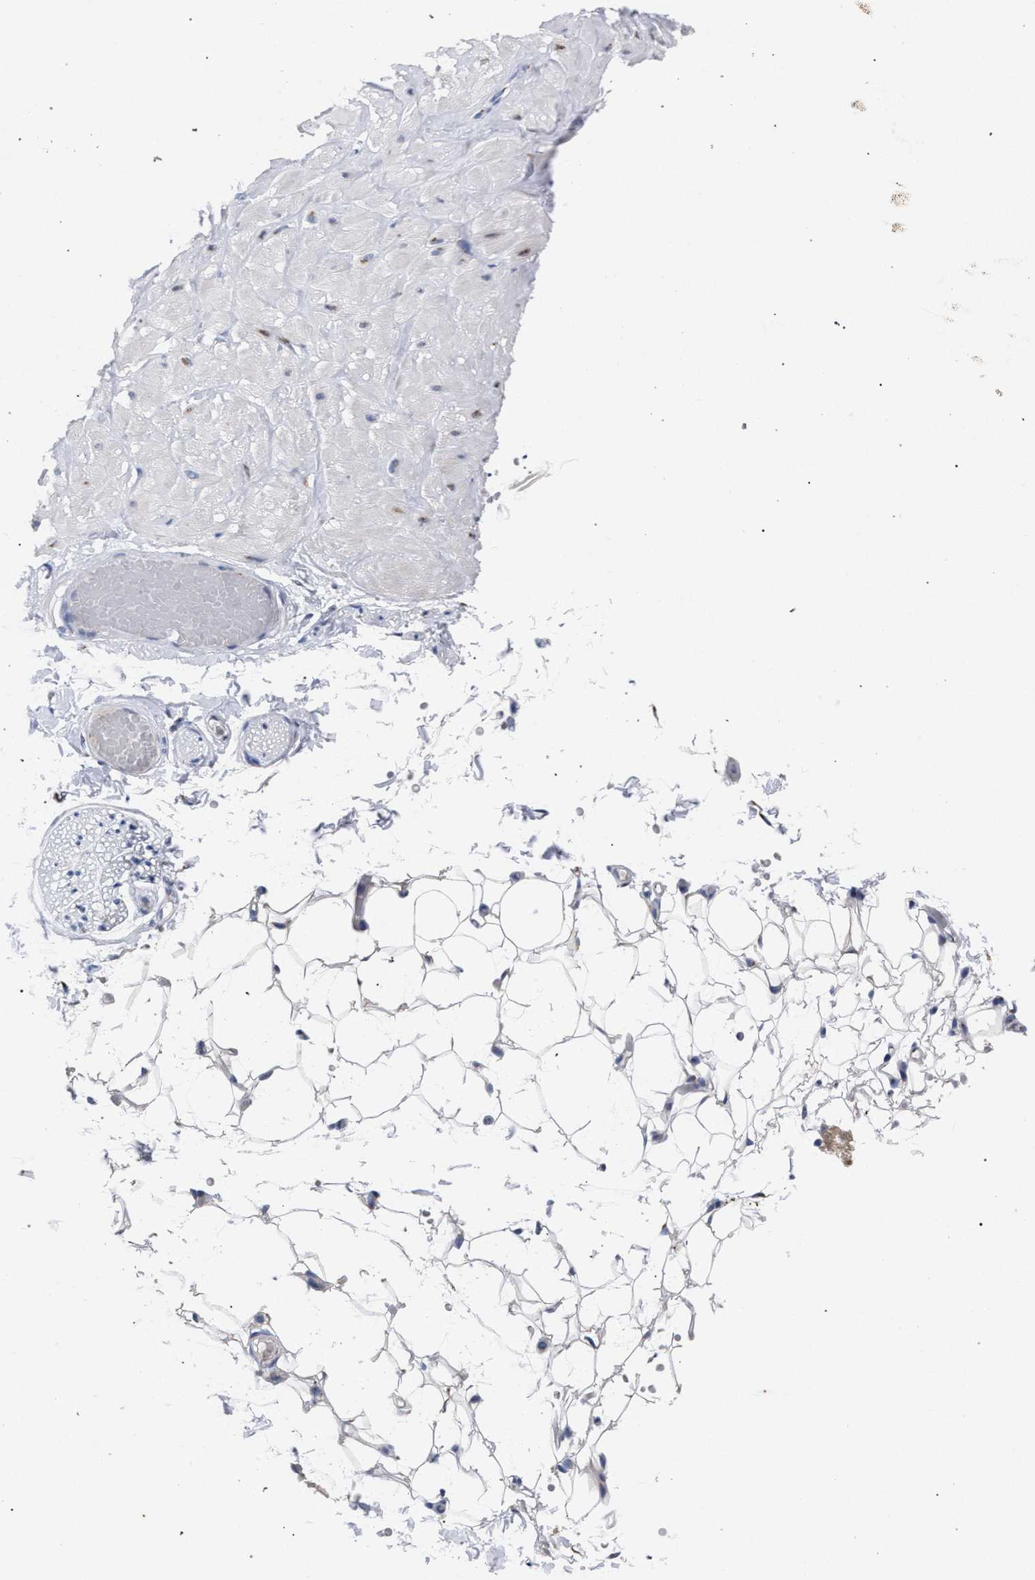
{"staining": {"intensity": "negative", "quantity": "none", "location": "none"}, "tissue": "adipose tissue", "cell_type": "Adipocytes", "image_type": "normal", "snomed": [{"axis": "morphology", "description": "Normal tissue, NOS"}, {"axis": "topography", "description": "Adipose tissue"}, {"axis": "topography", "description": "Vascular tissue"}, {"axis": "topography", "description": "Peripheral nerve tissue"}], "caption": "This is a photomicrograph of IHC staining of benign adipose tissue, which shows no expression in adipocytes. (DAB immunohistochemistry, high magnification).", "gene": "GOLGA2", "patient": {"sex": "male", "age": 25}}